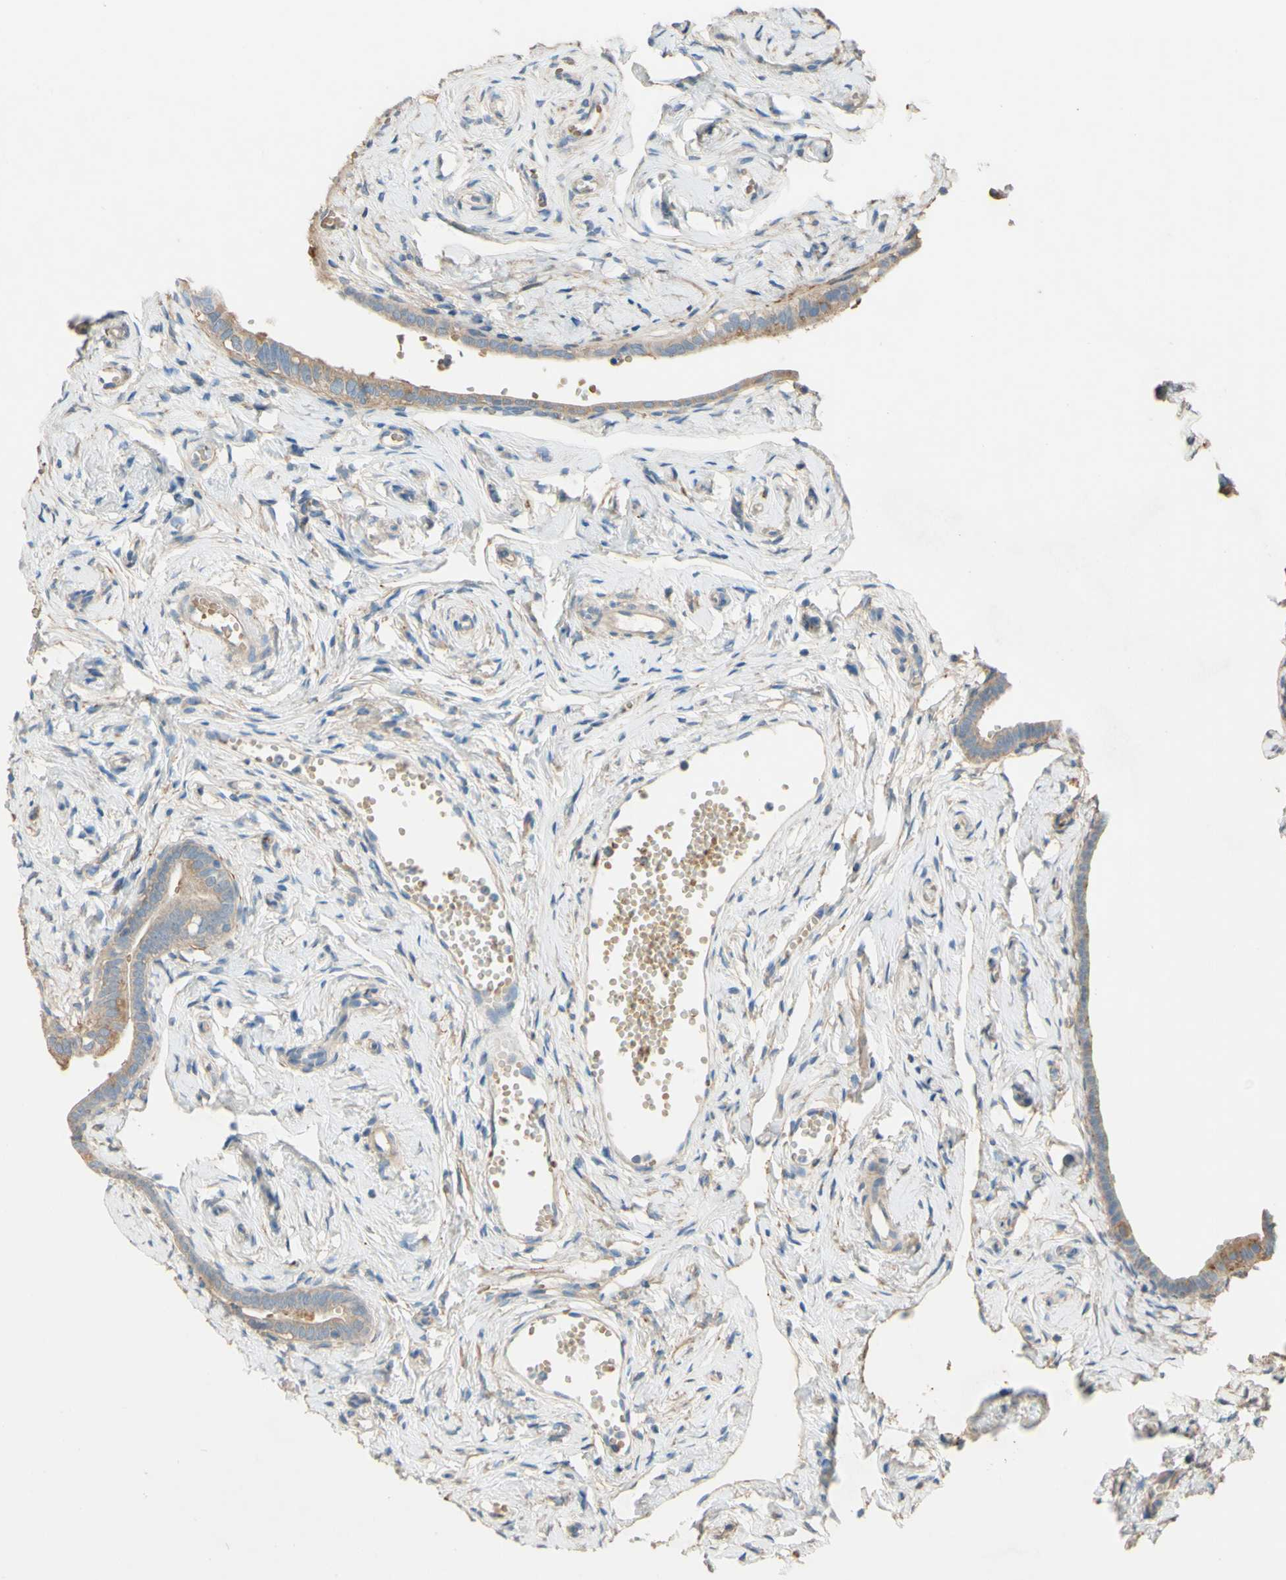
{"staining": {"intensity": "weak", "quantity": "25%-75%", "location": "cytoplasmic/membranous"}, "tissue": "fallopian tube", "cell_type": "Glandular cells", "image_type": "normal", "snomed": [{"axis": "morphology", "description": "Normal tissue, NOS"}, {"axis": "topography", "description": "Fallopian tube"}], "caption": "DAB immunohistochemical staining of benign fallopian tube shows weak cytoplasmic/membranous protein staining in about 25%-75% of glandular cells. The staining was performed using DAB, with brown indicating positive protein expression. Nuclei are stained blue with hematoxylin.", "gene": "DKK3", "patient": {"sex": "female", "age": 71}}